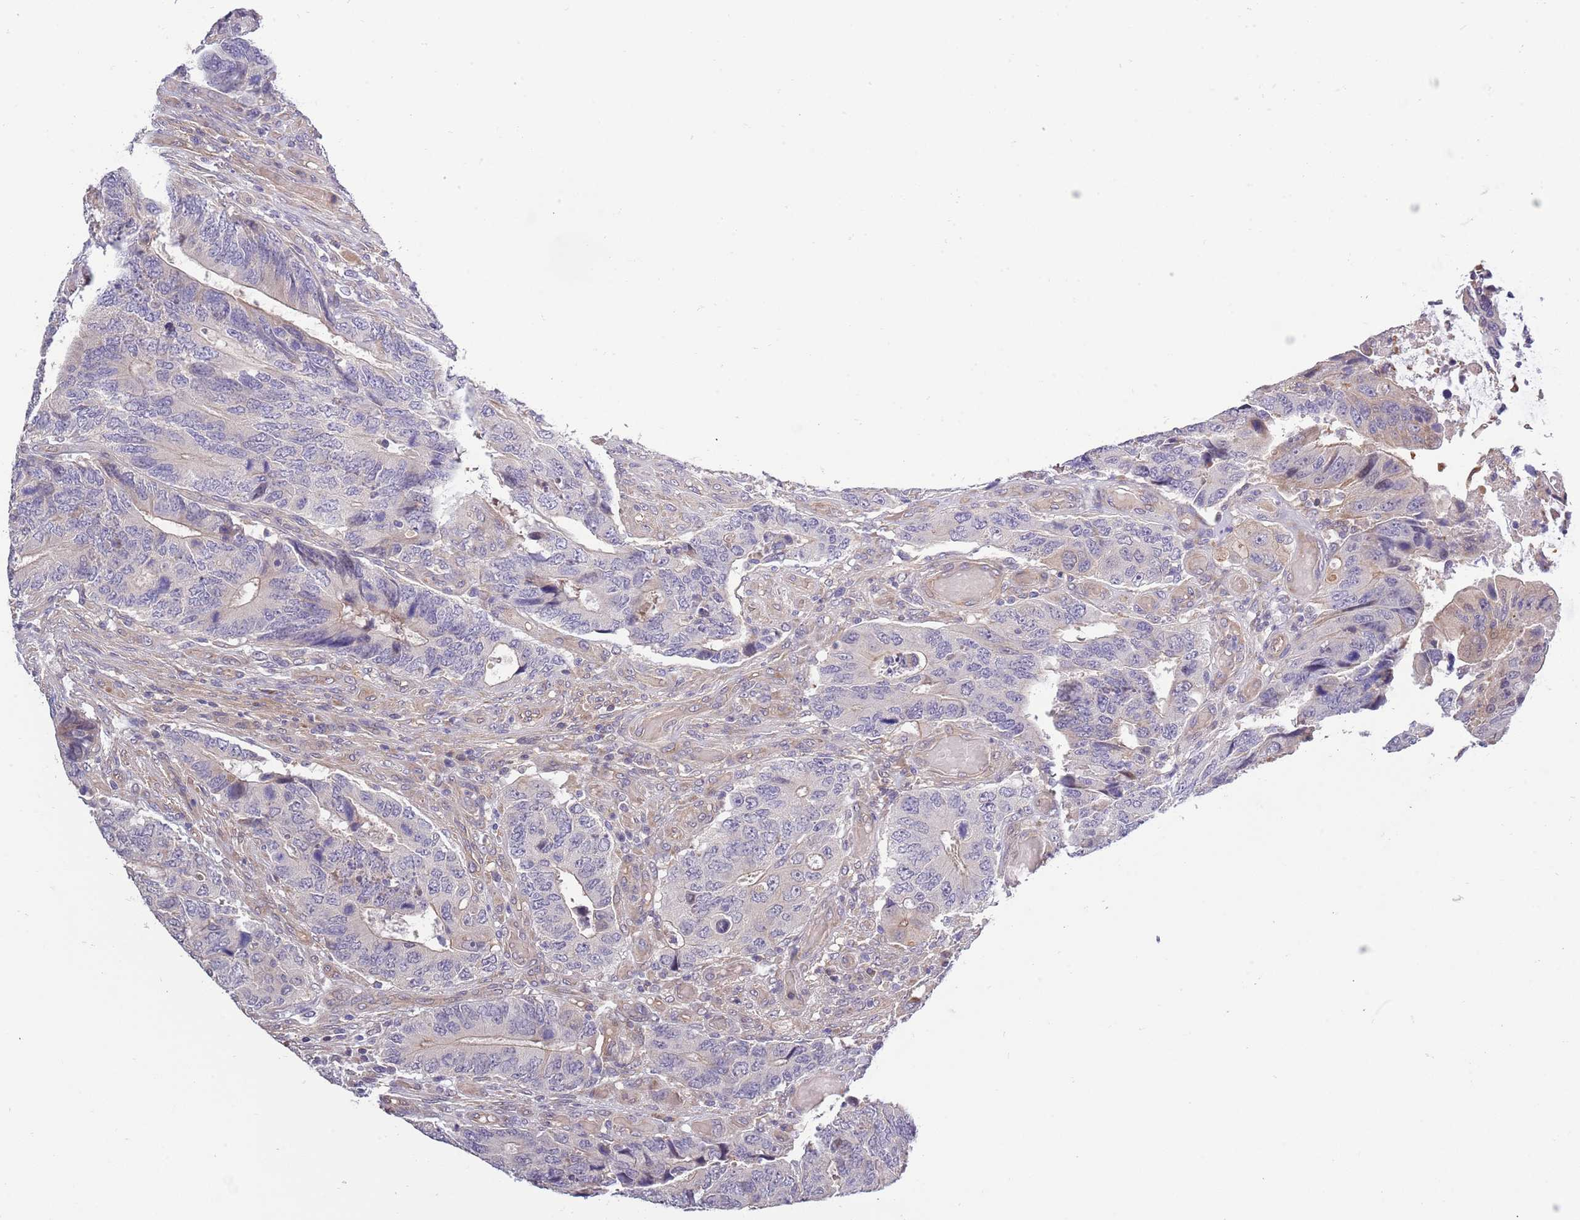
{"staining": {"intensity": "negative", "quantity": "none", "location": "none"}, "tissue": "colorectal cancer", "cell_type": "Tumor cells", "image_type": "cancer", "snomed": [{"axis": "morphology", "description": "Adenocarcinoma, NOS"}, {"axis": "topography", "description": "Colon"}], "caption": "Immunohistochemistry (IHC) image of neoplastic tissue: human adenocarcinoma (colorectal) stained with DAB (3,3'-diaminobenzidine) shows no significant protein expression in tumor cells.", "gene": "LIPJ", "patient": {"sex": "male", "age": 87}}